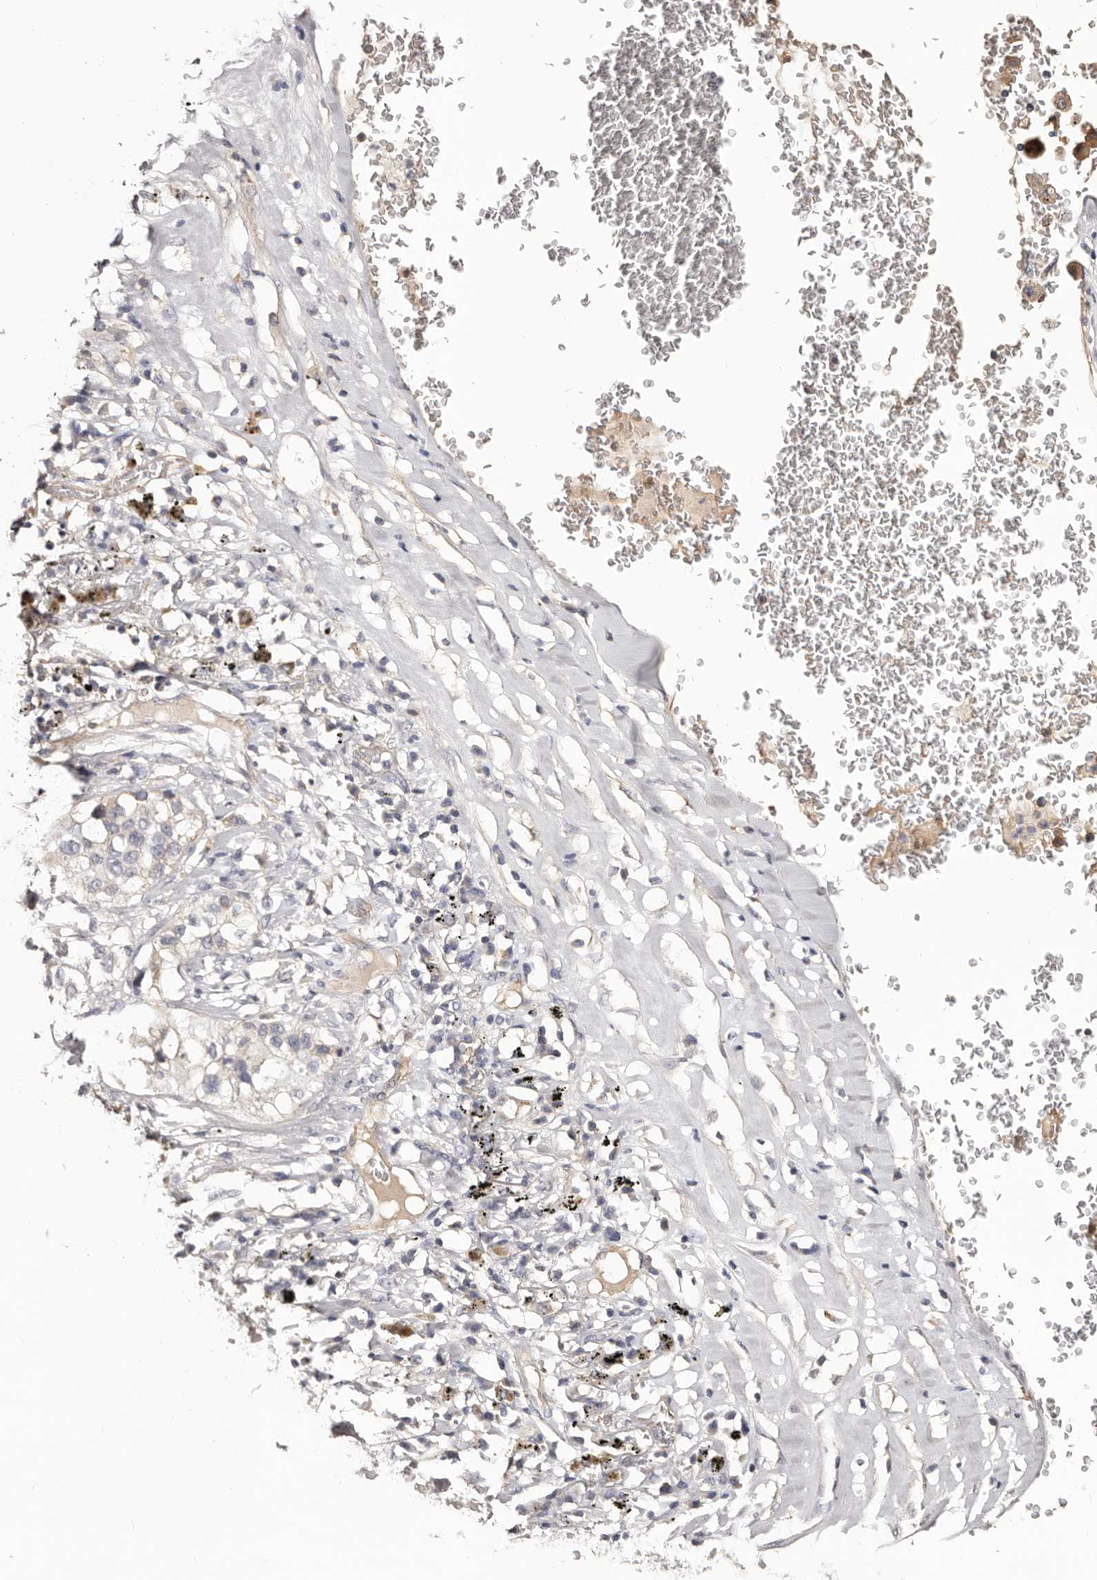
{"staining": {"intensity": "negative", "quantity": "none", "location": "none"}, "tissue": "lung cancer", "cell_type": "Tumor cells", "image_type": "cancer", "snomed": [{"axis": "morphology", "description": "Adenocarcinoma, NOS"}, {"axis": "topography", "description": "Lung"}], "caption": "Immunohistochemistry histopathology image of human adenocarcinoma (lung) stained for a protein (brown), which exhibits no expression in tumor cells.", "gene": "DMRT2", "patient": {"sex": "male", "age": 63}}